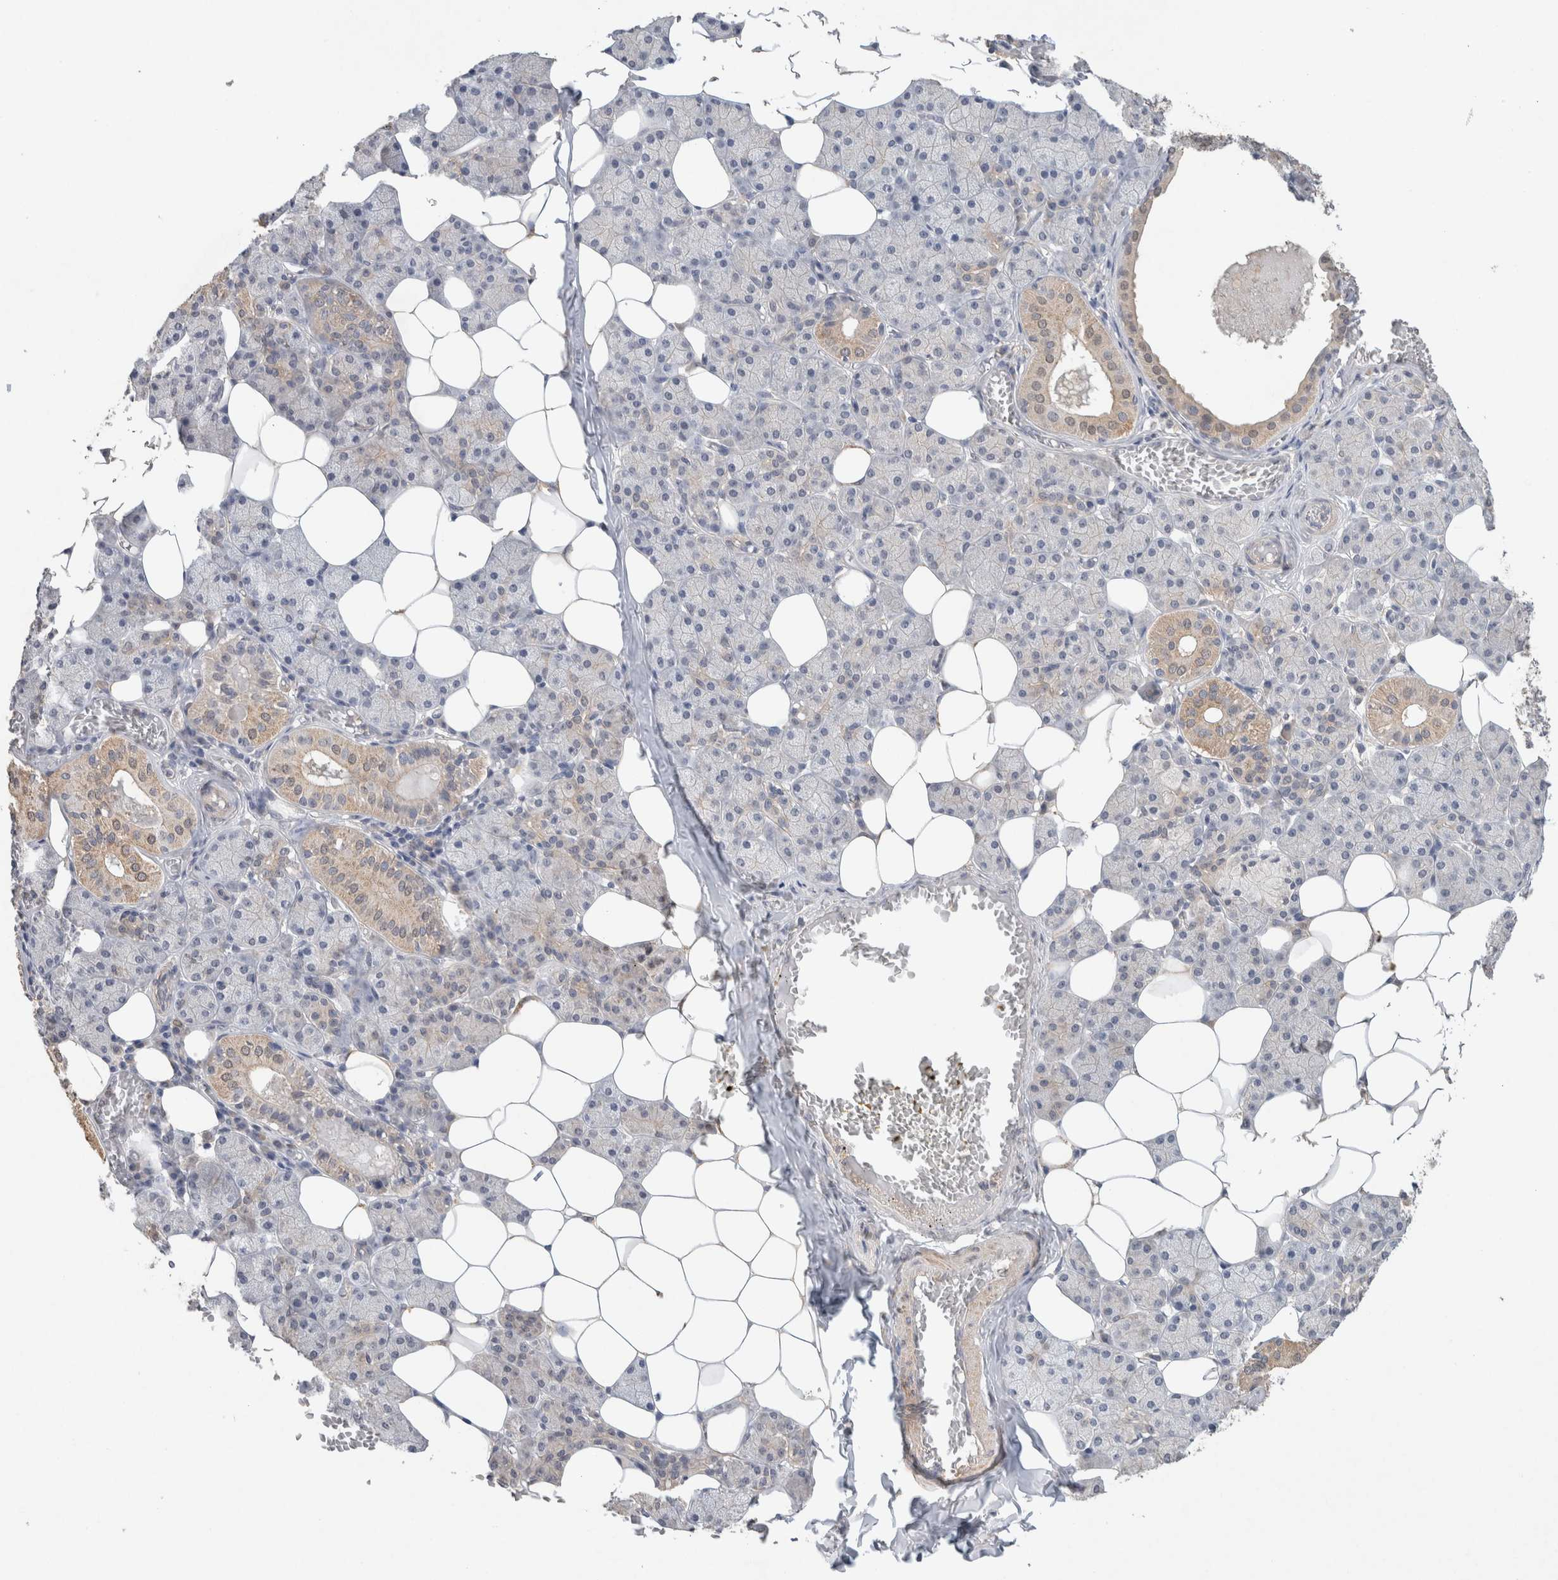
{"staining": {"intensity": "weak", "quantity": "<25%", "location": "cytoplasmic/membranous,nuclear"}, "tissue": "salivary gland", "cell_type": "Glandular cells", "image_type": "normal", "snomed": [{"axis": "morphology", "description": "Normal tissue, NOS"}, {"axis": "topography", "description": "Salivary gland"}], "caption": "This is an IHC micrograph of benign human salivary gland. There is no expression in glandular cells.", "gene": "RAB14", "patient": {"sex": "female", "age": 33}}